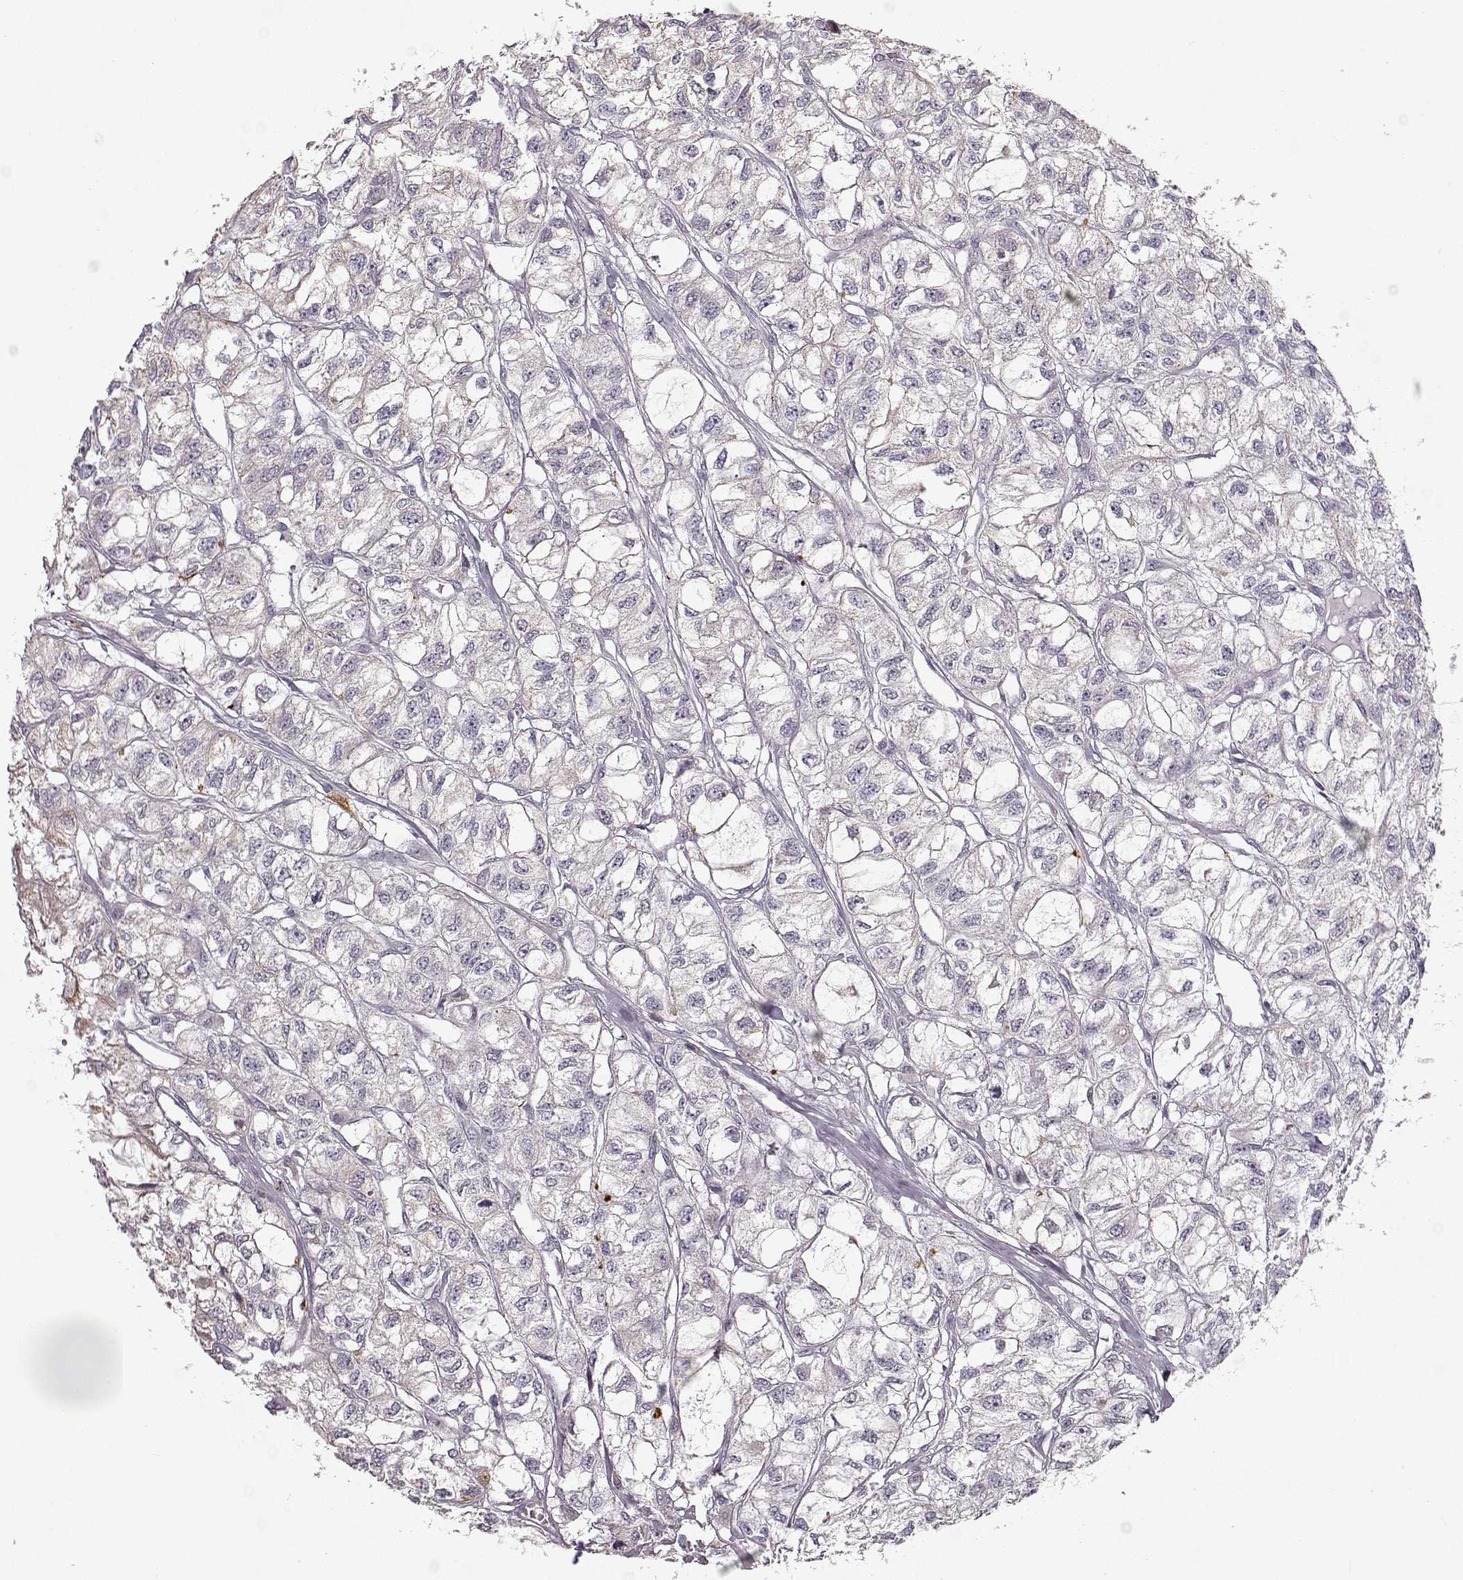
{"staining": {"intensity": "negative", "quantity": "none", "location": "none"}, "tissue": "renal cancer", "cell_type": "Tumor cells", "image_type": "cancer", "snomed": [{"axis": "morphology", "description": "Adenocarcinoma, NOS"}, {"axis": "topography", "description": "Kidney"}], "caption": "This is an IHC image of adenocarcinoma (renal). There is no positivity in tumor cells.", "gene": "MAP6D1", "patient": {"sex": "male", "age": 56}}